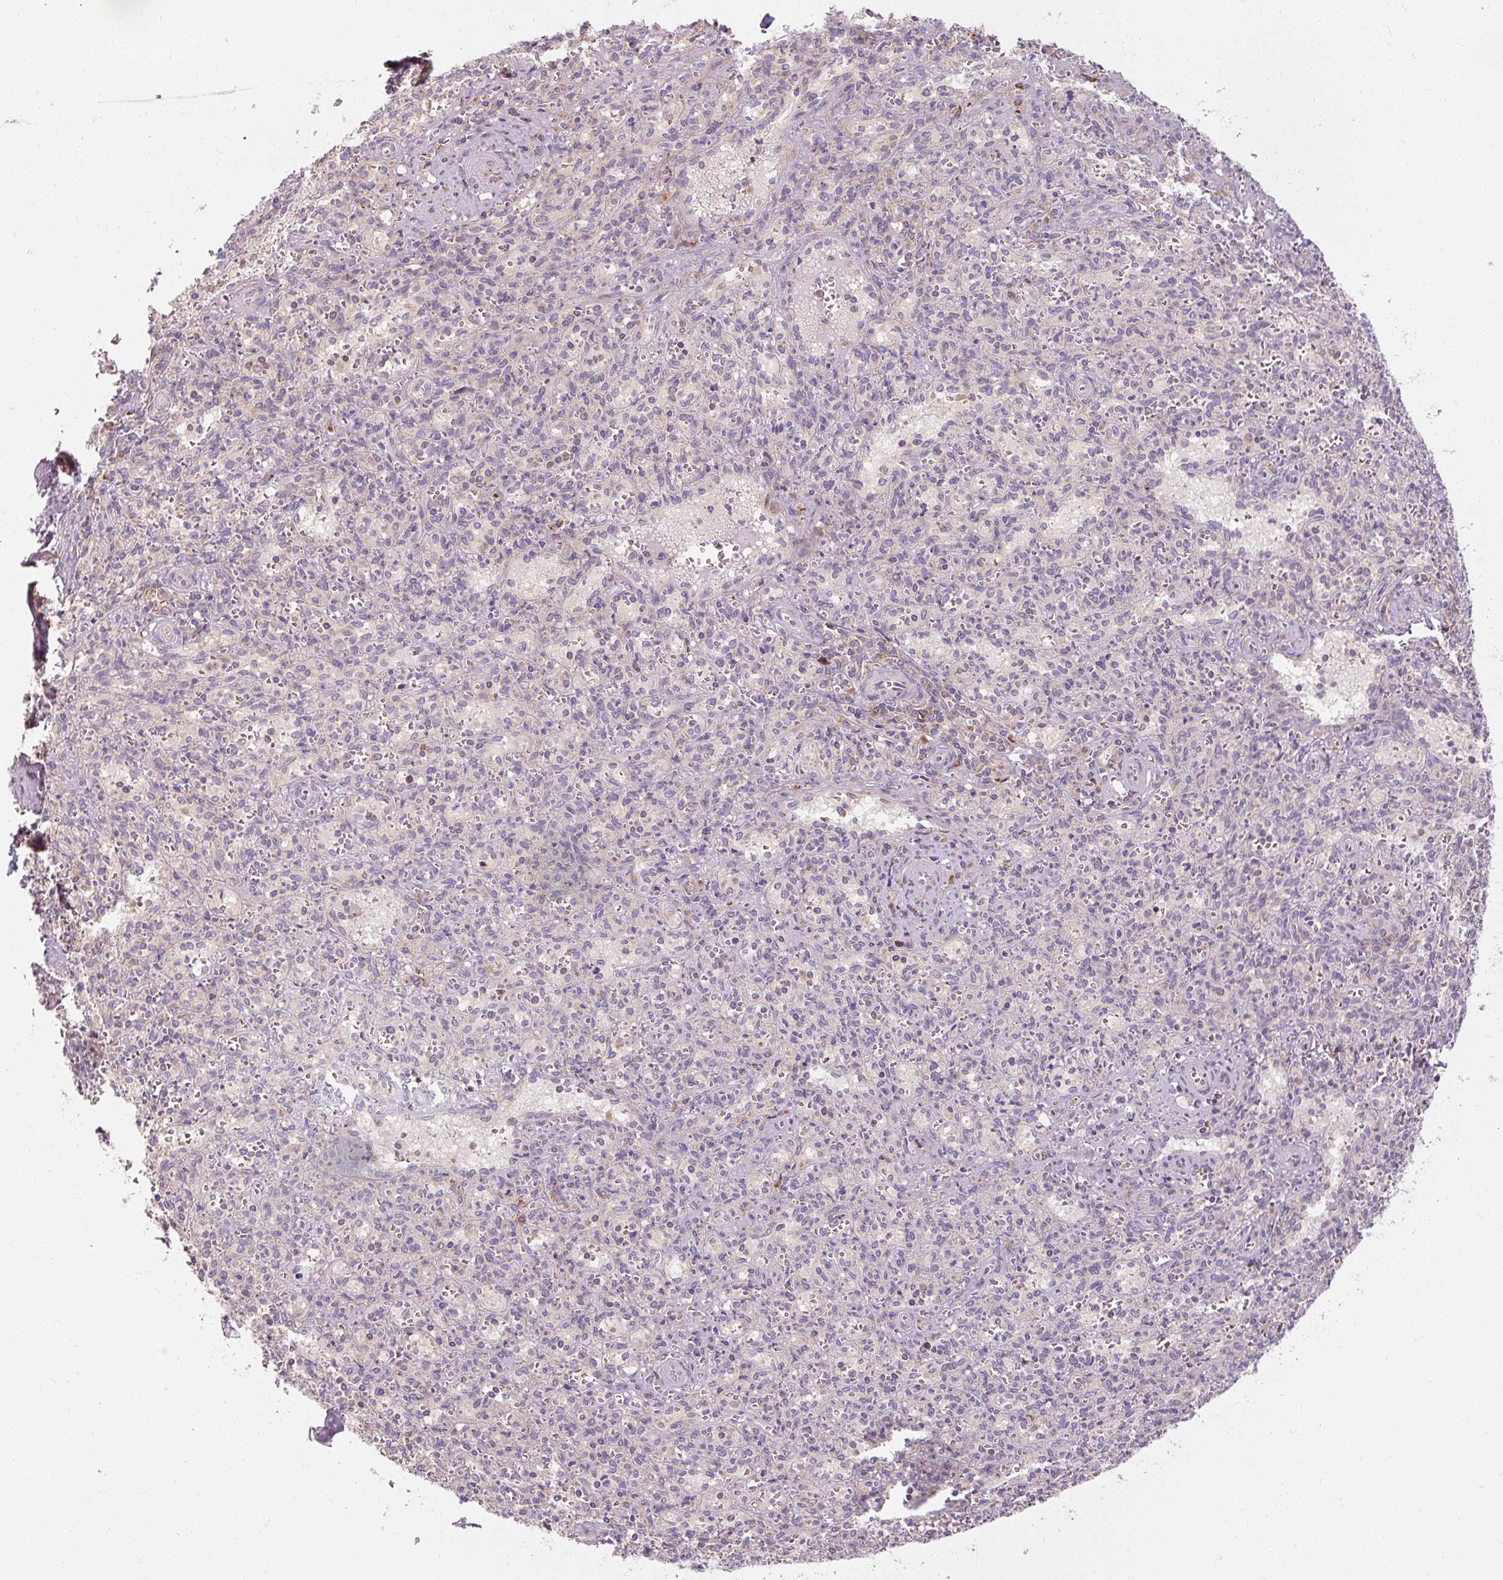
{"staining": {"intensity": "negative", "quantity": "none", "location": "none"}, "tissue": "spleen", "cell_type": "Cells in red pulp", "image_type": "normal", "snomed": [{"axis": "morphology", "description": "Normal tissue, NOS"}, {"axis": "topography", "description": "Spleen"}], "caption": "Unremarkable spleen was stained to show a protein in brown. There is no significant staining in cells in red pulp. Brightfield microscopy of immunohistochemistry stained with DAB (brown) and hematoxylin (blue), captured at high magnification.", "gene": "PRSS48", "patient": {"sex": "female", "age": 26}}